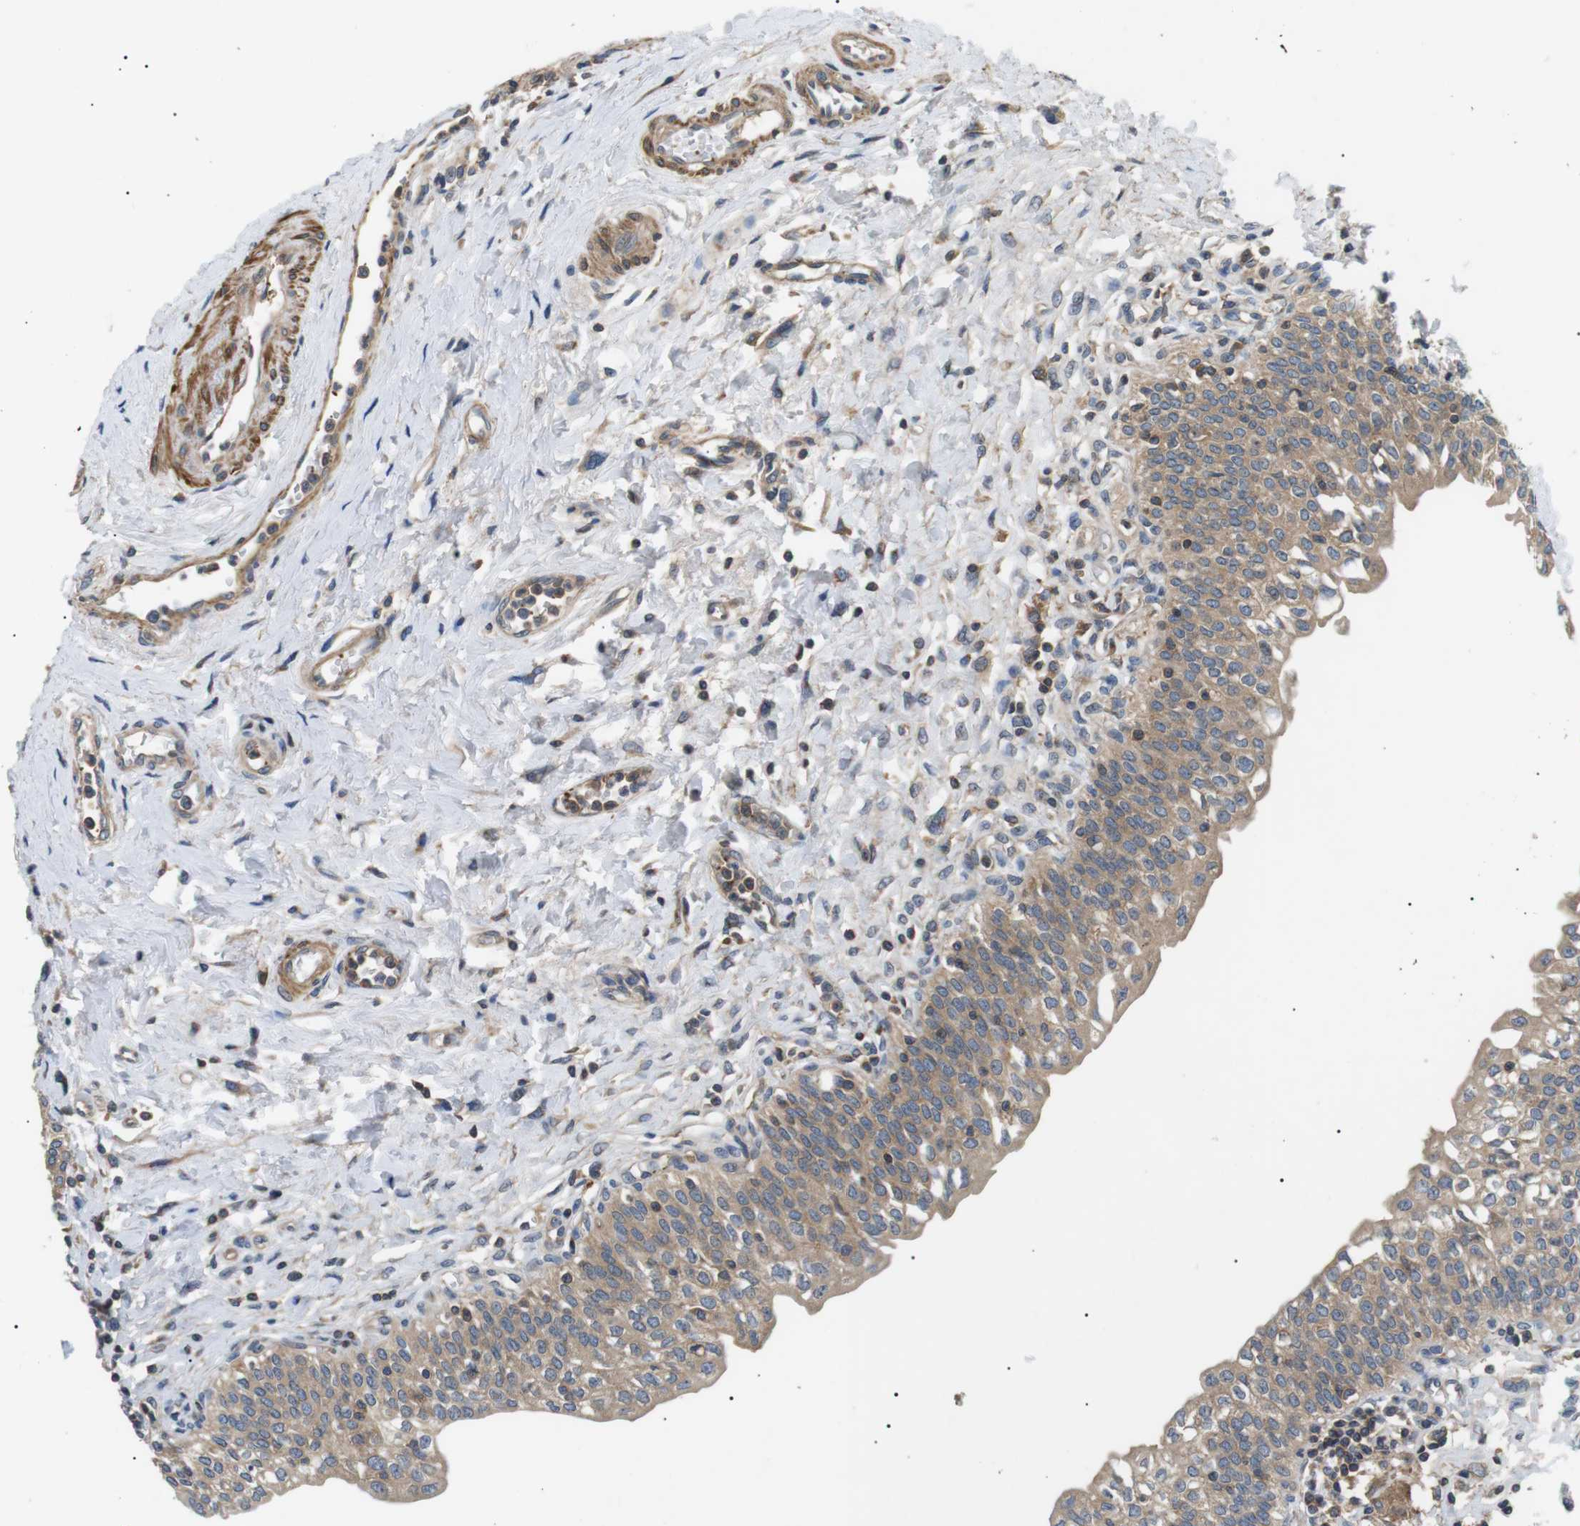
{"staining": {"intensity": "weak", "quantity": ">75%", "location": "cytoplasmic/membranous"}, "tissue": "urinary bladder", "cell_type": "Urothelial cells", "image_type": "normal", "snomed": [{"axis": "morphology", "description": "Normal tissue, NOS"}, {"axis": "topography", "description": "Urinary bladder"}], "caption": "Normal urinary bladder was stained to show a protein in brown. There is low levels of weak cytoplasmic/membranous expression in about >75% of urothelial cells. (DAB = brown stain, brightfield microscopy at high magnification).", "gene": "DIPK1A", "patient": {"sex": "male", "age": 55}}